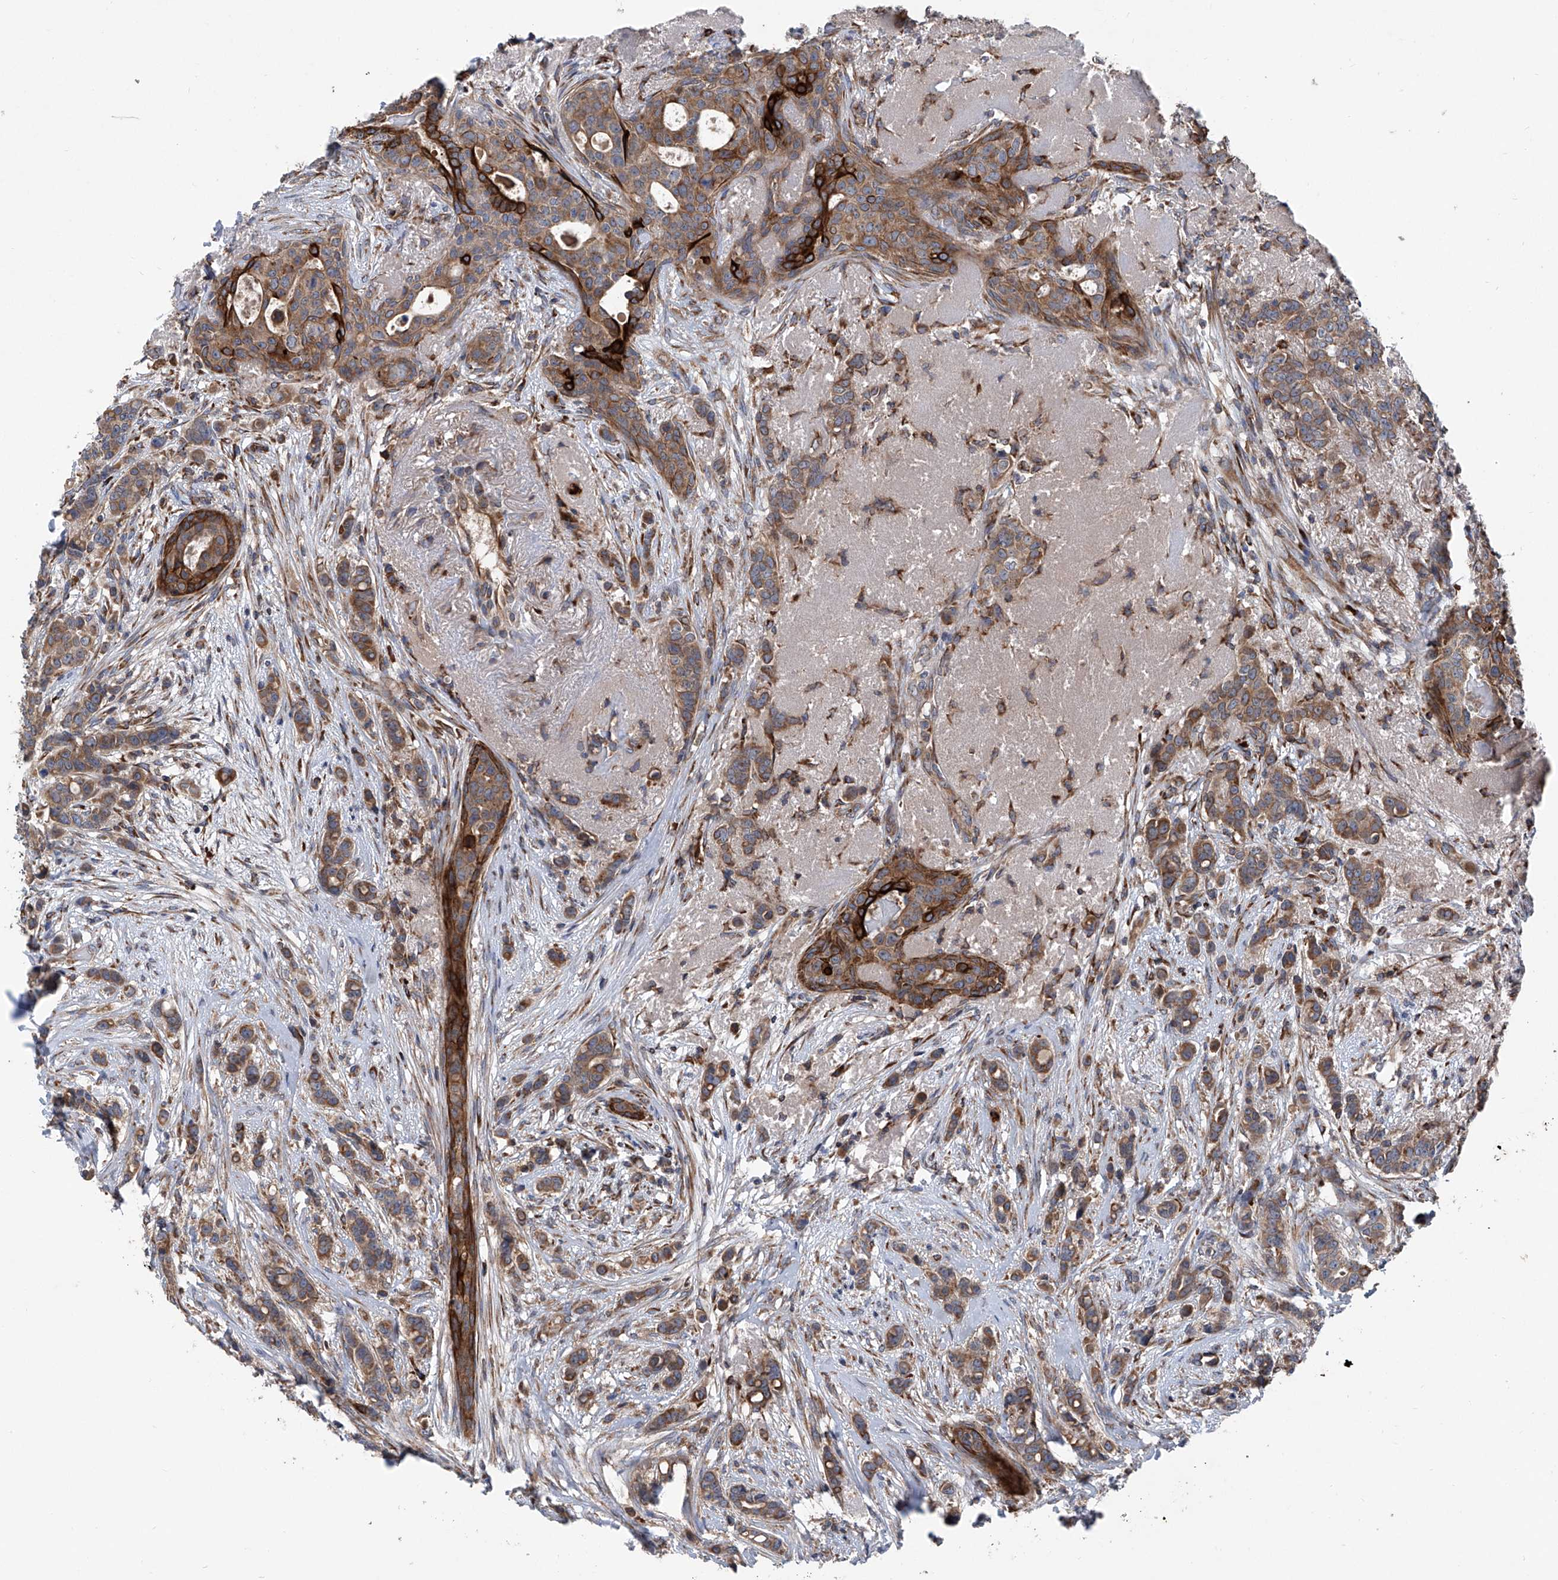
{"staining": {"intensity": "moderate", "quantity": ">75%", "location": "cytoplasmic/membranous"}, "tissue": "breast cancer", "cell_type": "Tumor cells", "image_type": "cancer", "snomed": [{"axis": "morphology", "description": "Lobular carcinoma"}, {"axis": "topography", "description": "Breast"}], "caption": "Protein expression analysis of human breast lobular carcinoma reveals moderate cytoplasmic/membranous expression in approximately >75% of tumor cells.", "gene": "ASCC3", "patient": {"sex": "female", "age": 51}}